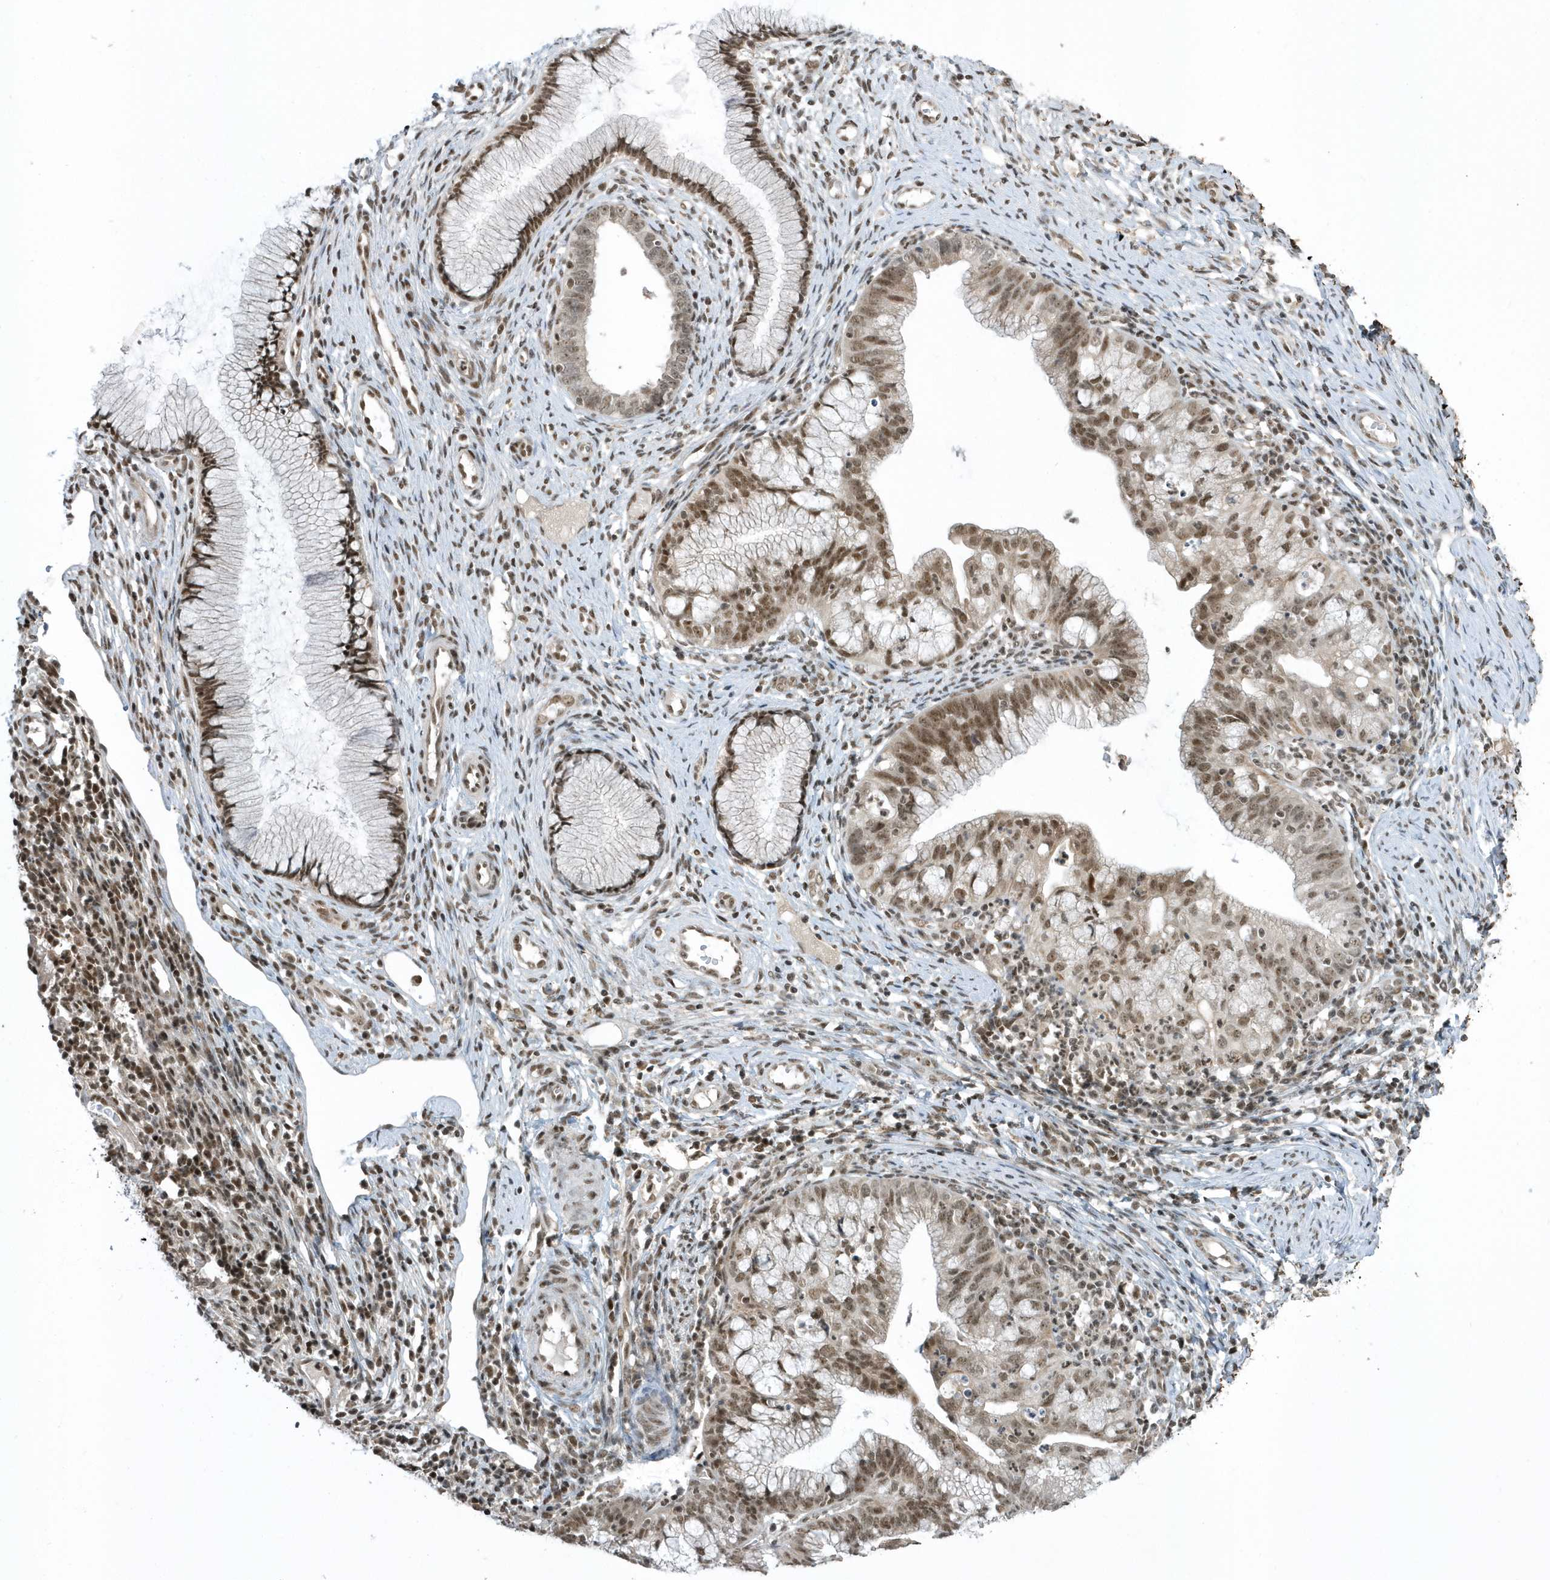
{"staining": {"intensity": "moderate", "quantity": ">75%", "location": "nuclear"}, "tissue": "cervical cancer", "cell_type": "Tumor cells", "image_type": "cancer", "snomed": [{"axis": "morphology", "description": "Adenocarcinoma, NOS"}, {"axis": "topography", "description": "Cervix"}], "caption": "A brown stain highlights moderate nuclear positivity of a protein in cervical cancer tumor cells.", "gene": "ZNF740", "patient": {"sex": "female", "age": 36}}